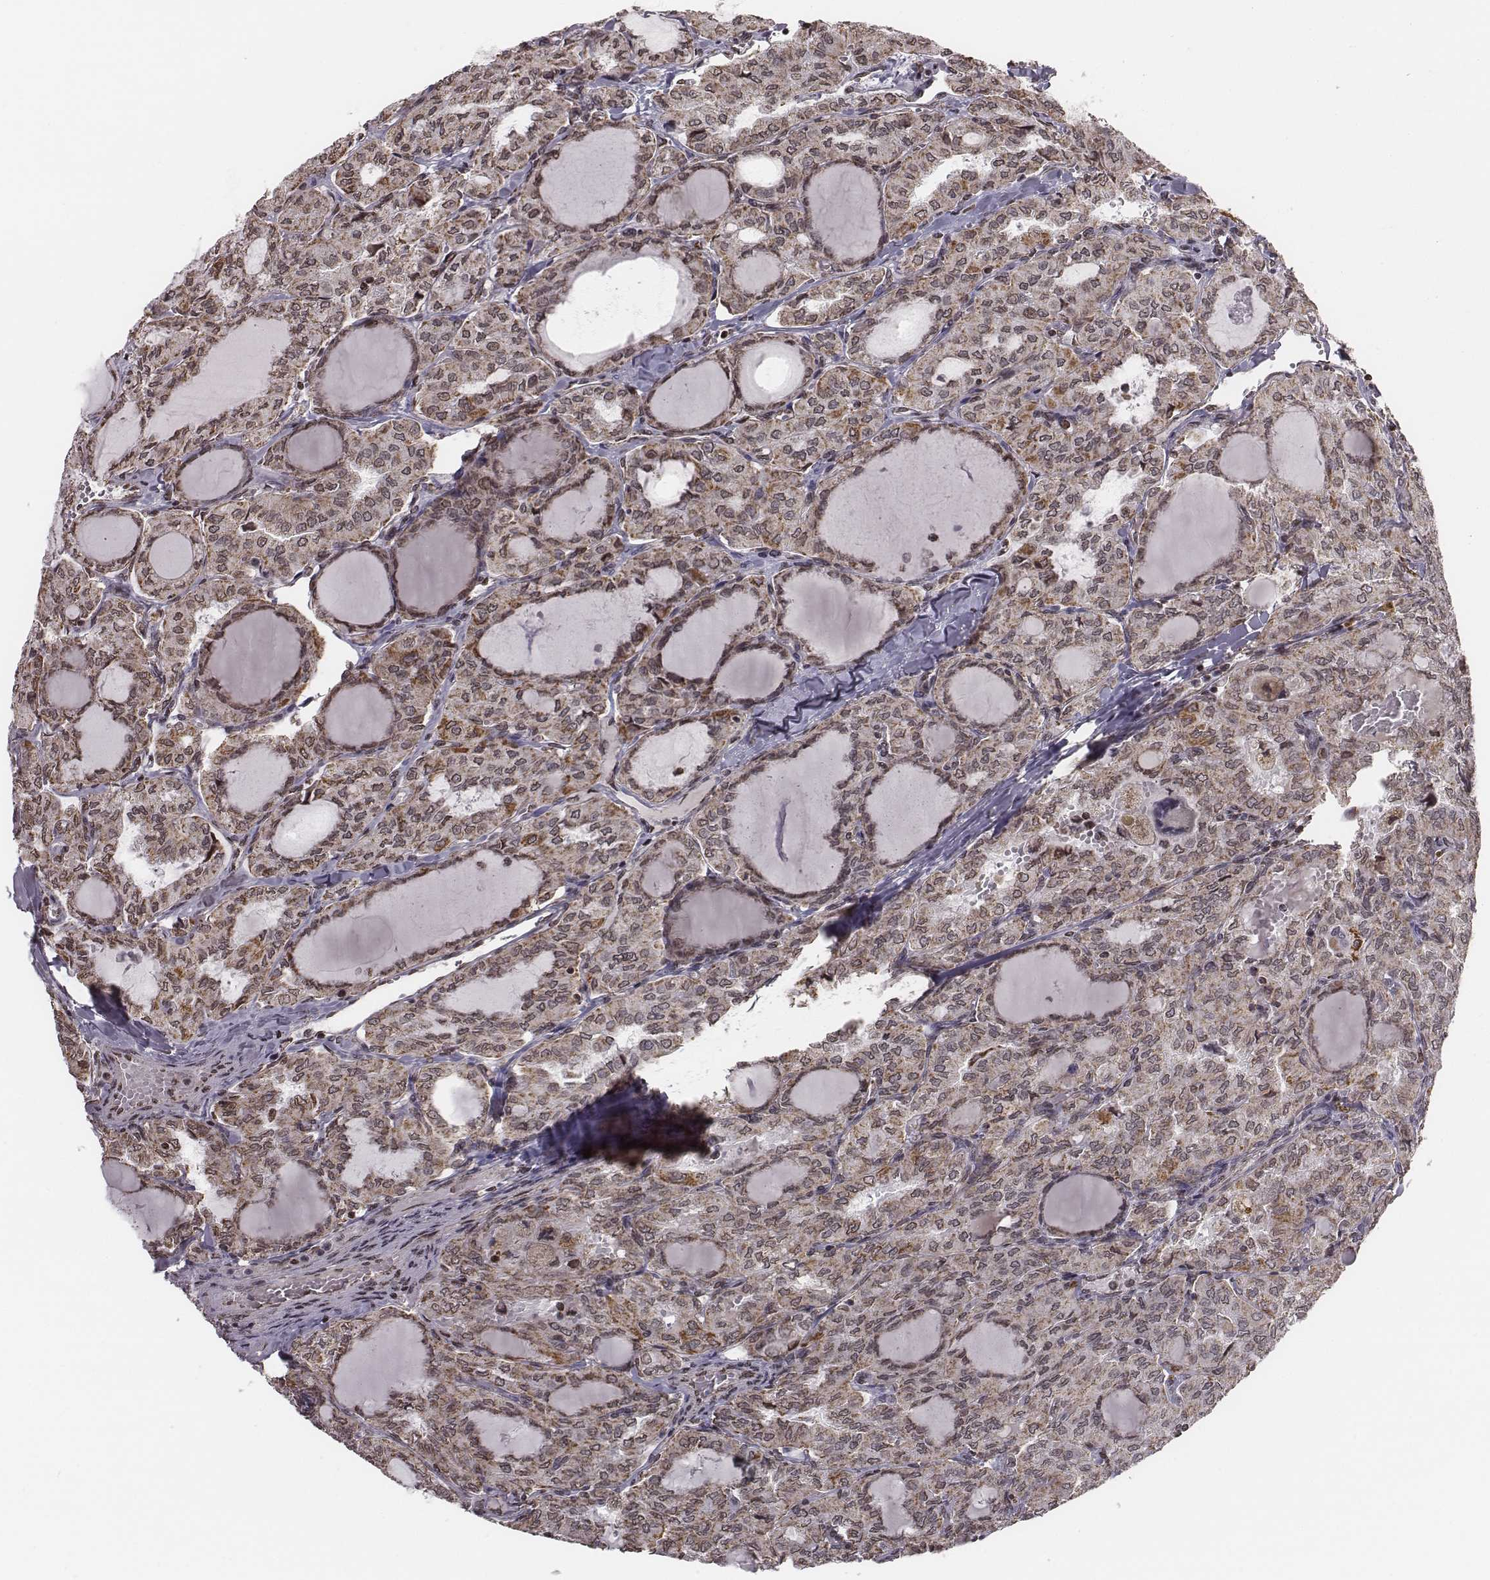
{"staining": {"intensity": "moderate", "quantity": "25%-75%", "location": "cytoplasmic/membranous"}, "tissue": "thyroid cancer", "cell_type": "Tumor cells", "image_type": "cancer", "snomed": [{"axis": "morphology", "description": "Papillary adenocarcinoma, NOS"}, {"axis": "topography", "description": "Thyroid gland"}], "caption": "Thyroid papillary adenocarcinoma tissue exhibits moderate cytoplasmic/membranous expression in approximately 25%-75% of tumor cells", "gene": "ACOT2", "patient": {"sex": "male", "age": 20}}